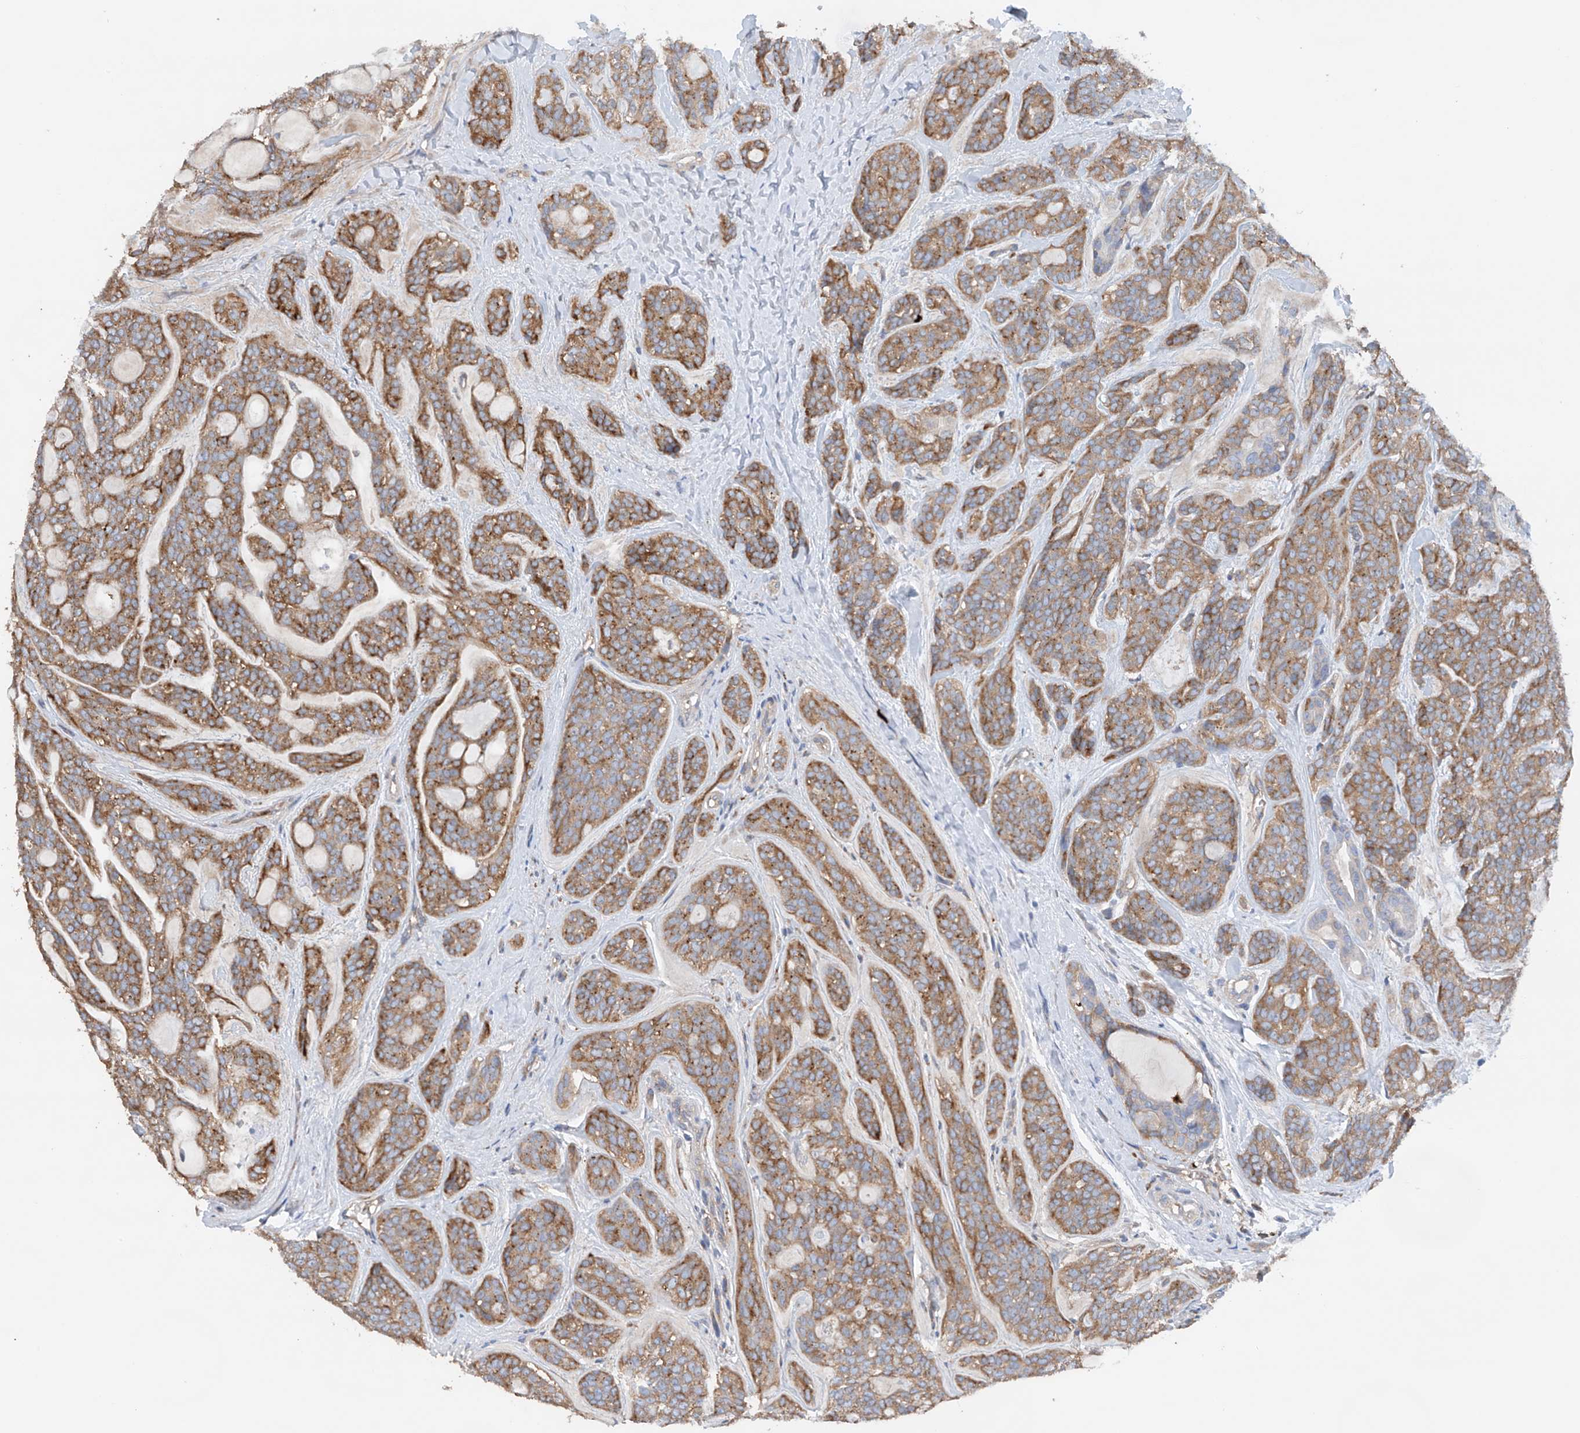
{"staining": {"intensity": "moderate", "quantity": ">75%", "location": "cytoplasmic/membranous"}, "tissue": "head and neck cancer", "cell_type": "Tumor cells", "image_type": "cancer", "snomed": [{"axis": "morphology", "description": "Adenocarcinoma, NOS"}, {"axis": "topography", "description": "Head-Neck"}], "caption": "Moderate cytoplasmic/membranous expression for a protein is identified in about >75% of tumor cells of adenocarcinoma (head and neck) using immunohistochemistry.", "gene": "PHACTR2", "patient": {"sex": "male", "age": 66}}